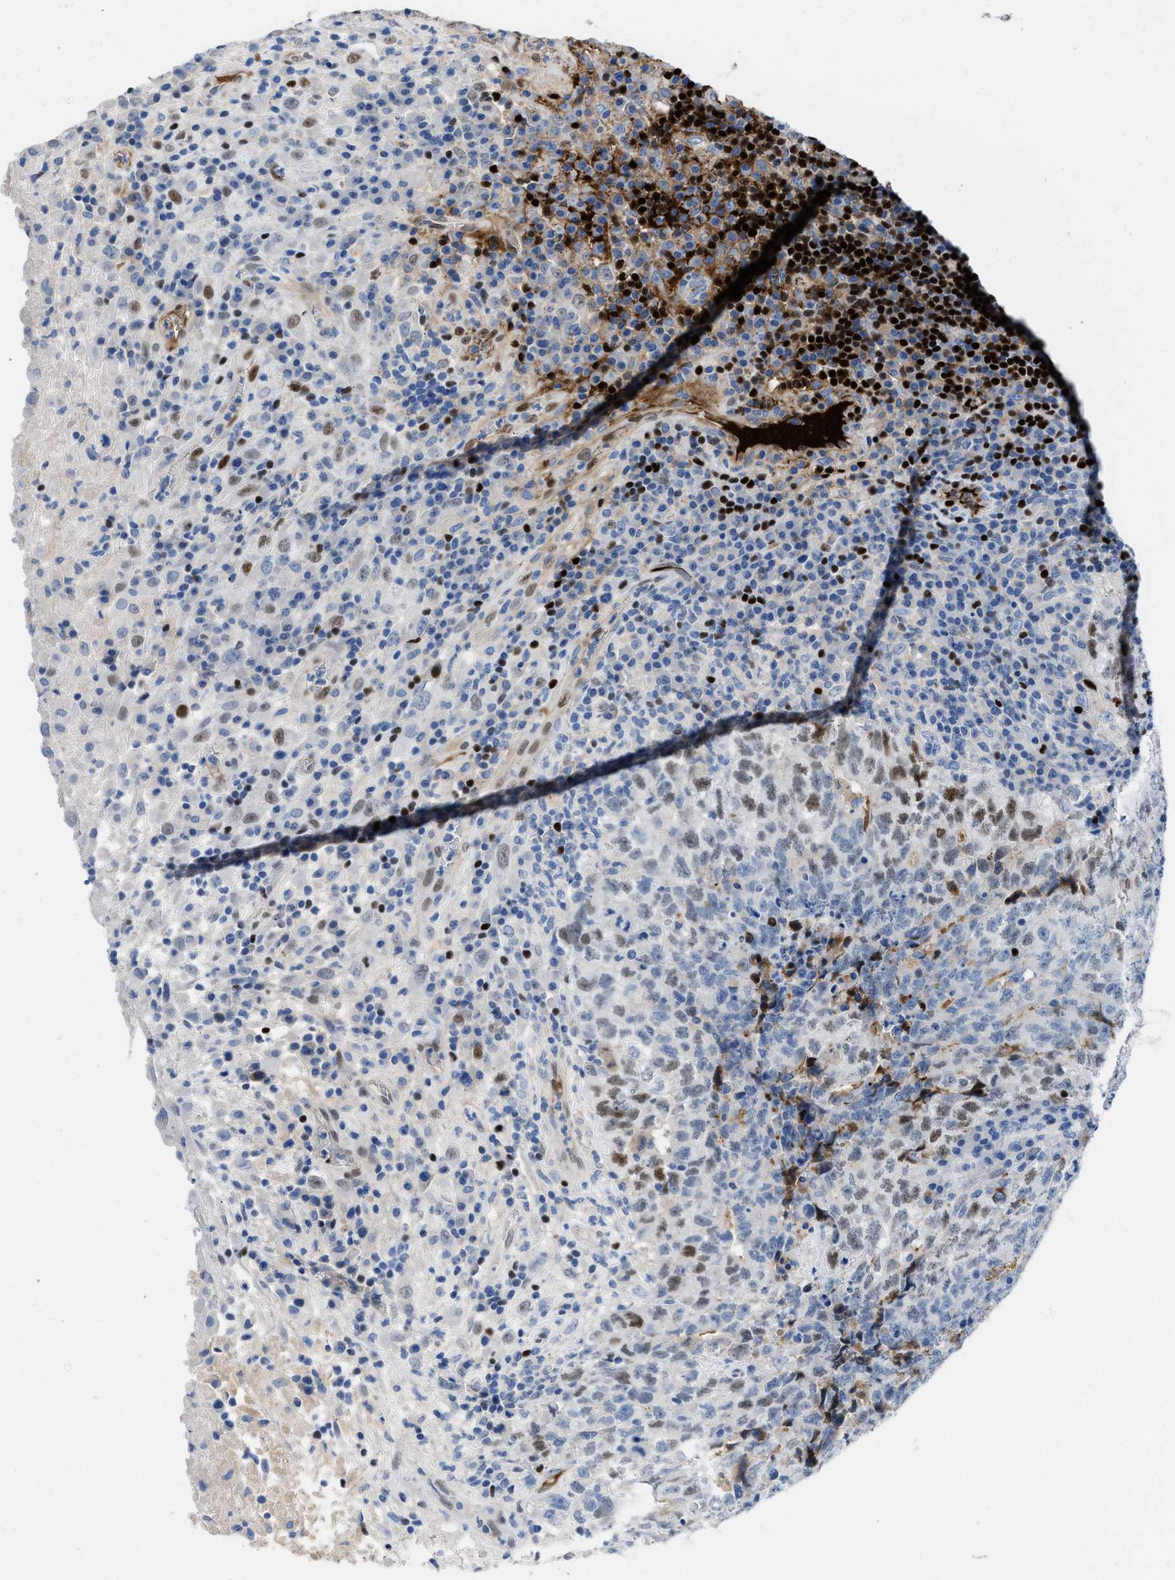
{"staining": {"intensity": "moderate", "quantity": "25%-75%", "location": "nuclear"}, "tissue": "testis cancer", "cell_type": "Tumor cells", "image_type": "cancer", "snomed": [{"axis": "morphology", "description": "Necrosis, NOS"}, {"axis": "morphology", "description": "Carcinoma, Embryonal, NOS"}, {"axis": "topography", "description": "Testis"}], "caption": "About 25%-75% of tumor cells in human testis embryonal carcinoma show moderate nuclear protein expression as visualized by brown immunohistochemical staining.", "gene": "LEF1", "patient": {"sex": "male", "age": 19}}